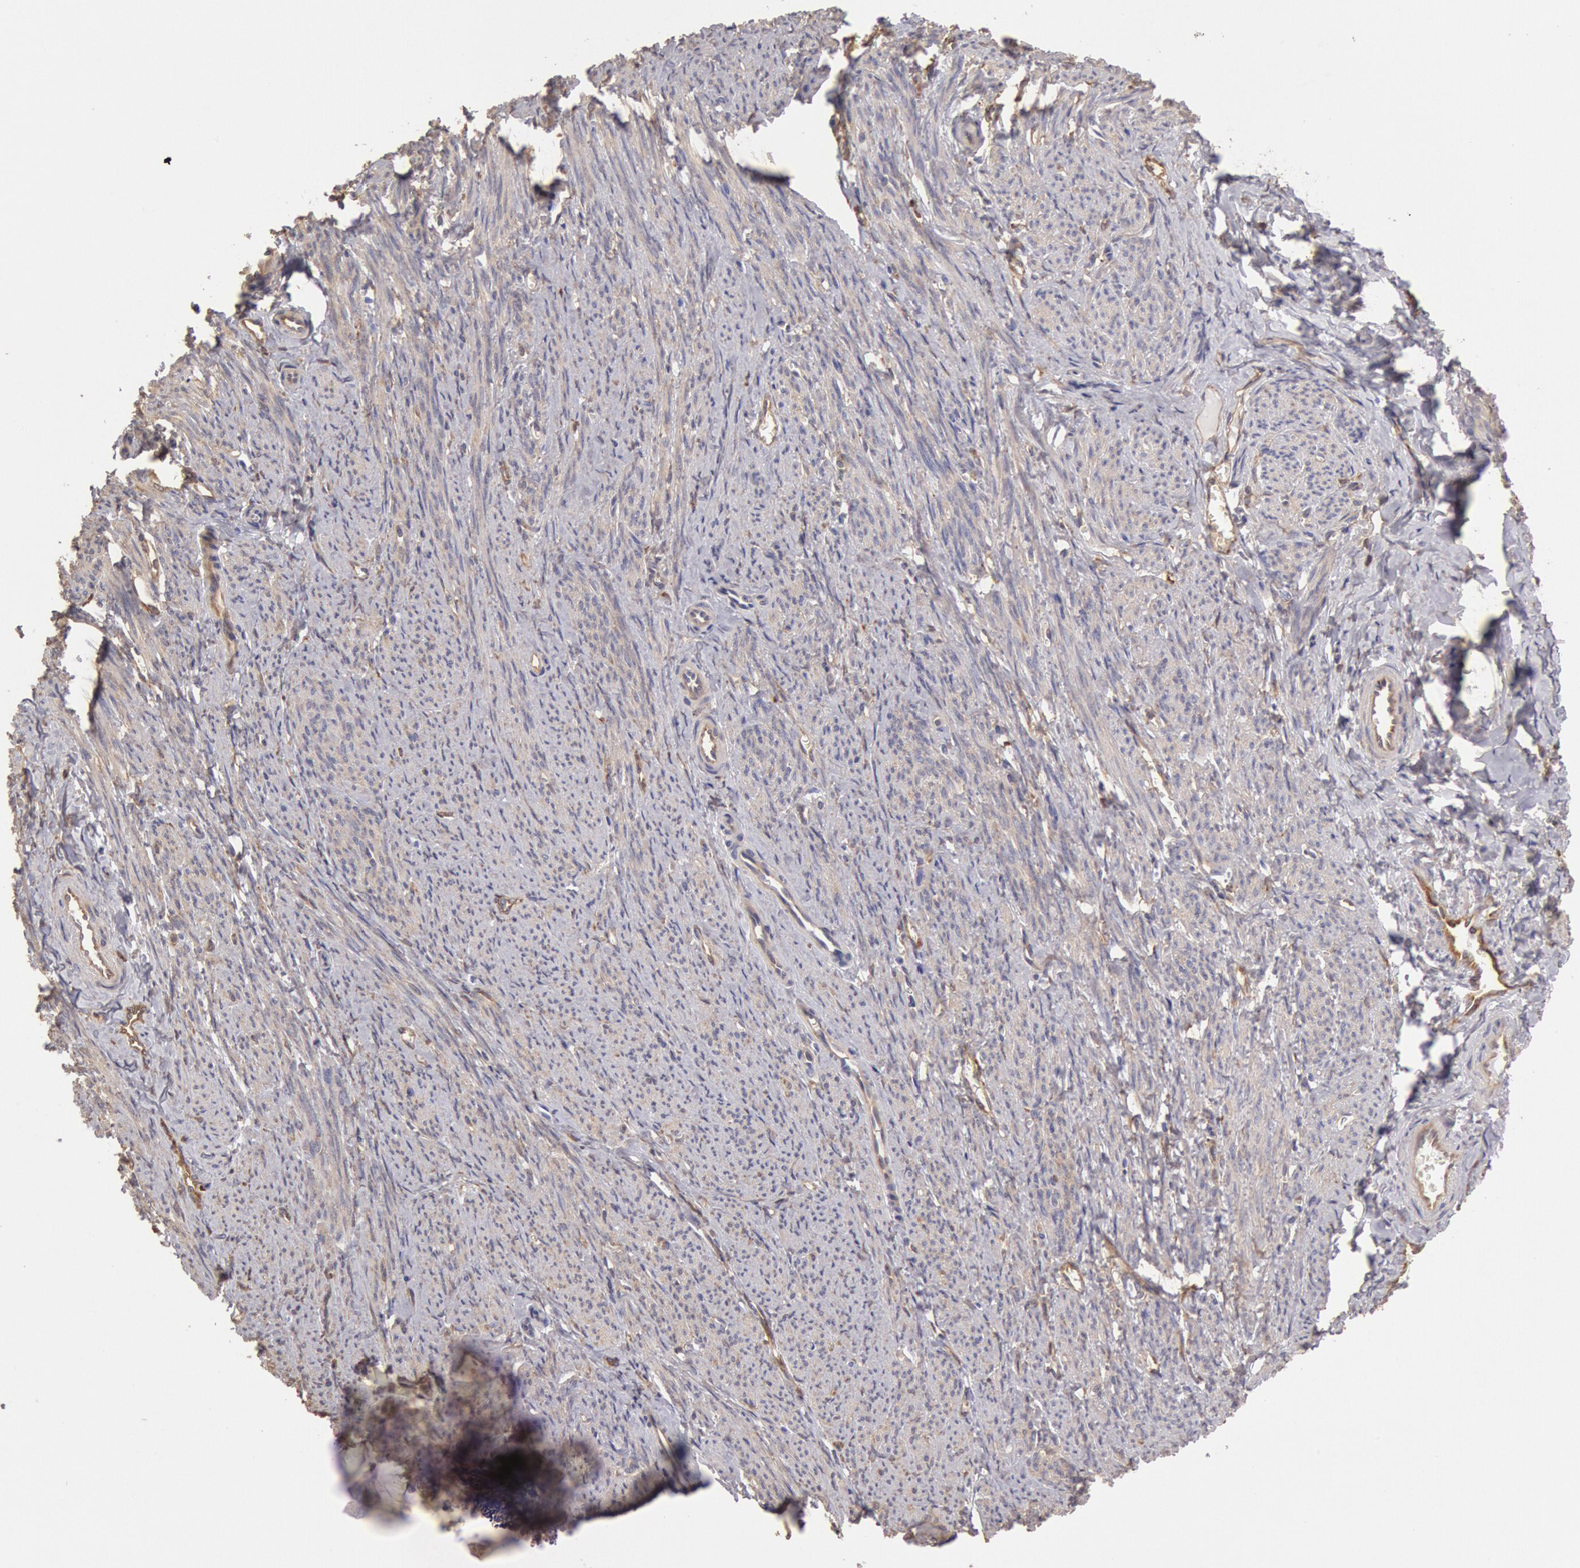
{"staining": {"intensity": "negative", "quantity": "none", "location": "none"}, "tissue": "smooth muscle", "cell_type": "Smooth muscle cells", "image_type": "normal", "snomed": [{"axis": "morphology", "description": "Normal tissue, NOS"}, {"axis": "topography", "description": "Smooth muscle"}, {"axis": "topography", "description": "Cervix"}], "caption": "Smooth muscle cells show no significant protein expression in normal smooth muscle. The staining is performed using DAB (3,3'-diaminobenzidine) brown chromogen with nuclei counter-stained in using hematoxylin.", "gene": "CCDC50", "patient": {"sex": "female", "age": 70}}